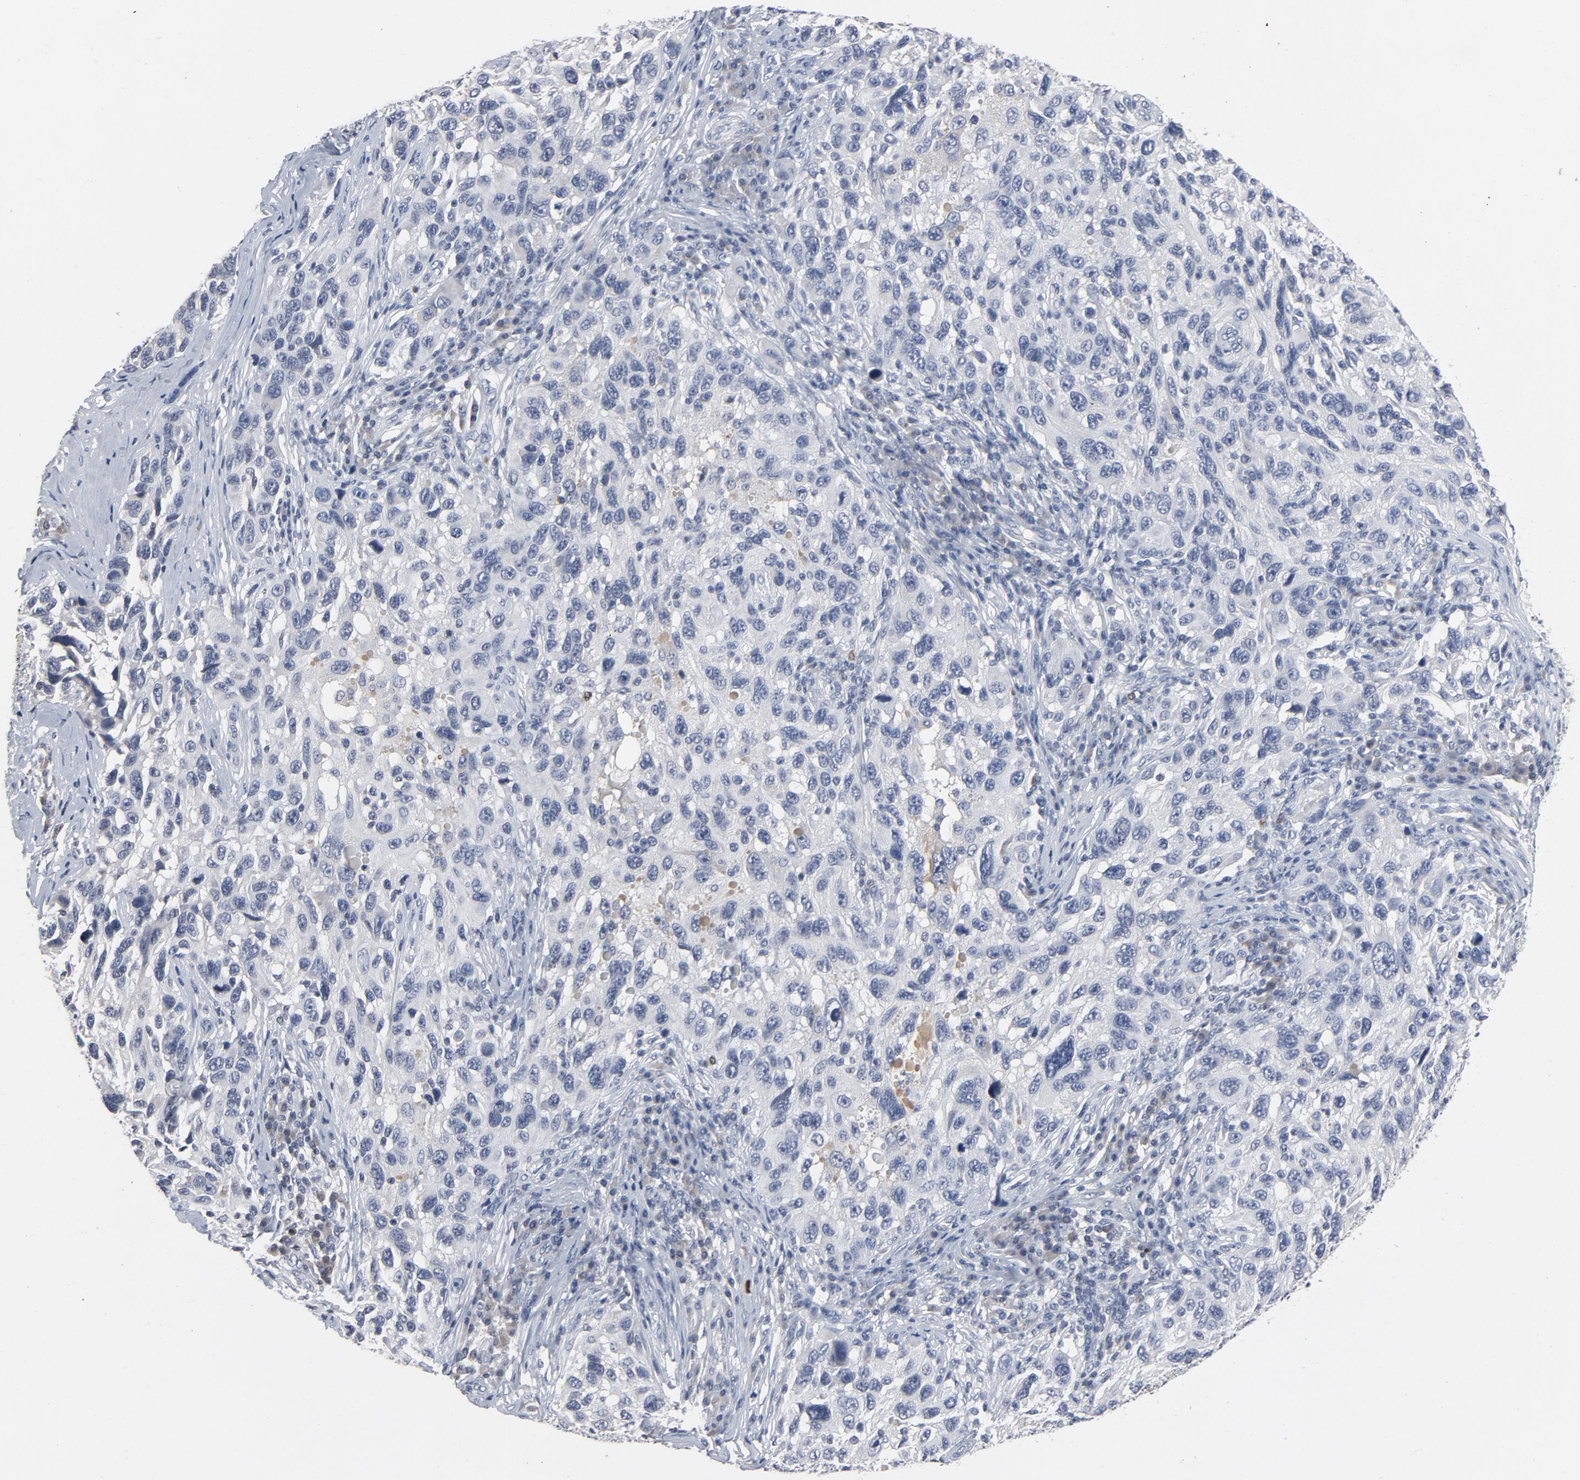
{"staining": {"intensity": "negative", "quantity": "none", "location": "none"}, "tissue": "melanoma", "cell_type": "Tumor cells", "image_type": "cancer", "snomed": [{"axis": "morphology", "description": "Malignant melanoma, NOS"}, {"axis": "topography", "description": "Skin"}], "caption": "A high-resolution photomicrograph shows IHC staining of melanoma, which shows no significant expression in tumor cells.", "gene": "TCL1A", "patient": {"sex": "male", "age": 53}}